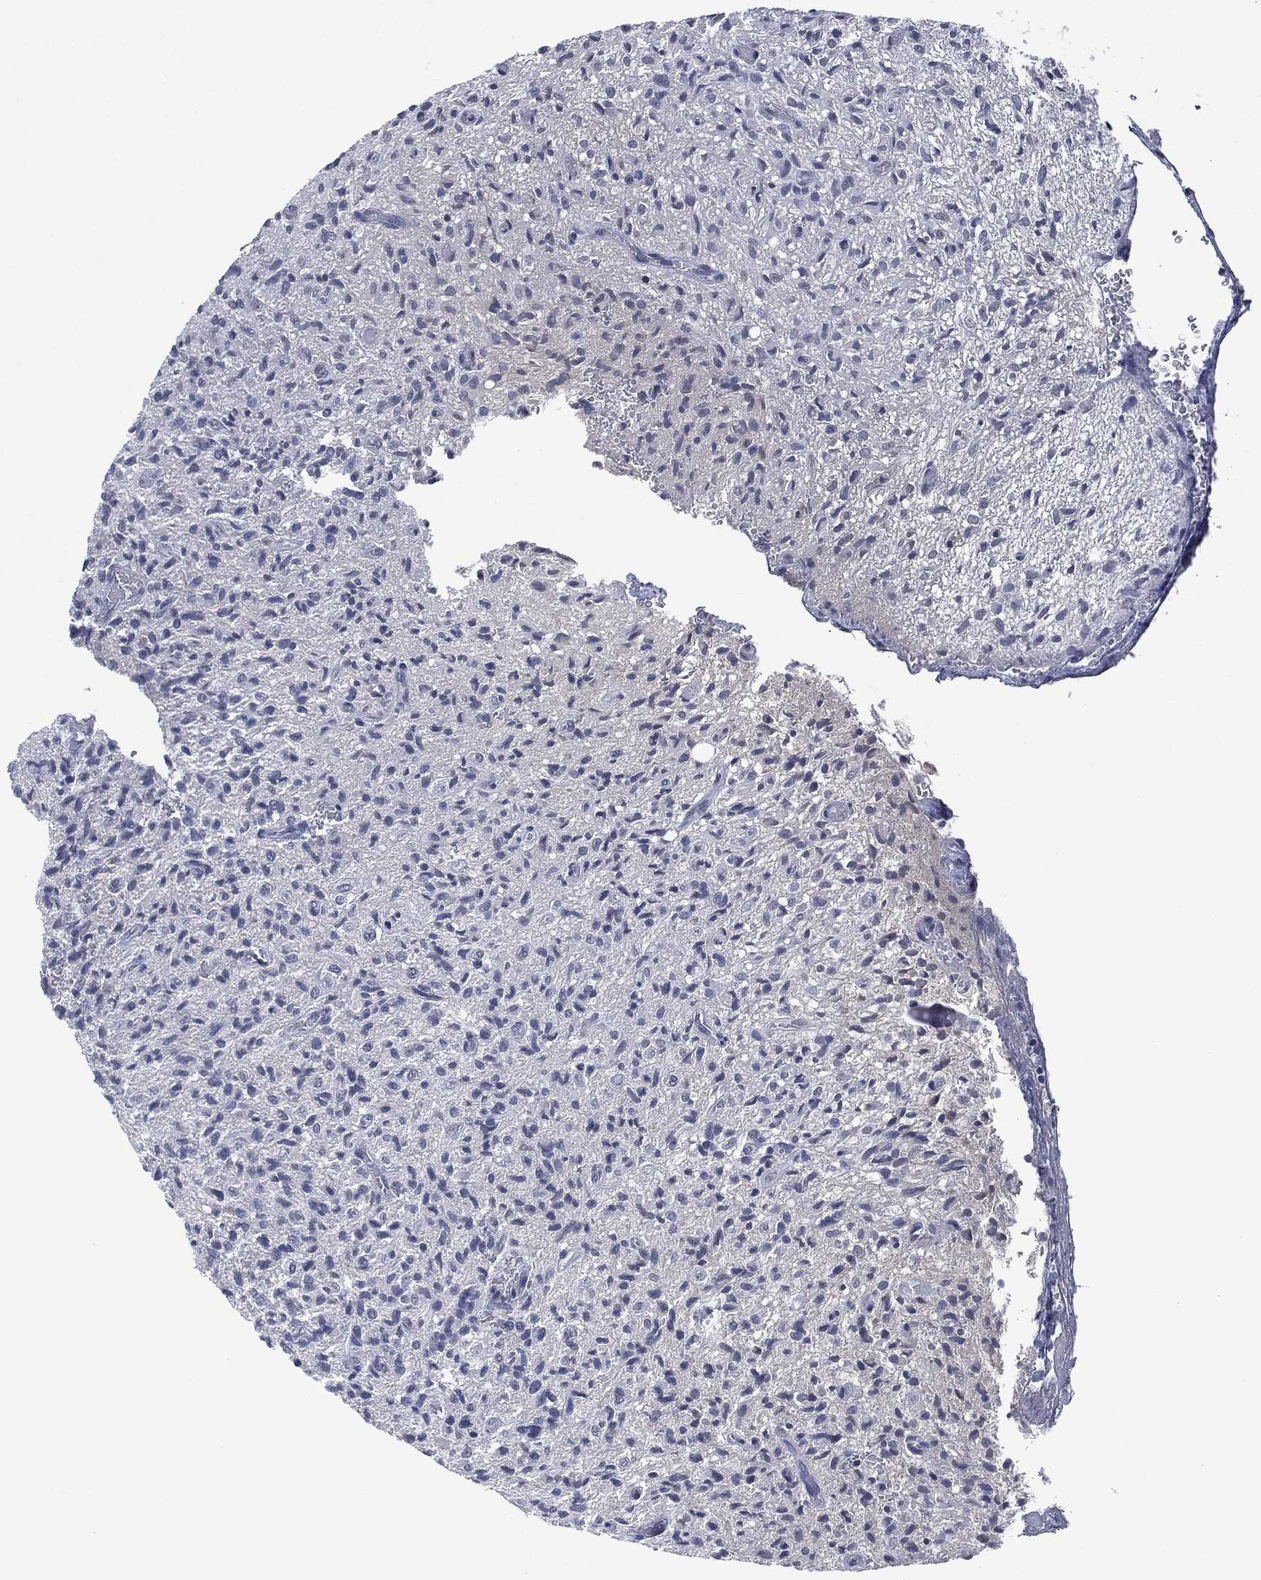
{"staining": {"intensity": "negative", "quantity": "none", "location": "none"}, "tissue": "glioma", "cell_type": "Tumor cells", "image_type": "cancer", "snomed": [{"axis": "morphology", "description": "Glioma, malignant, High grade"}, {"axis": "topography", "description": "Brain"}], "caption": "Histopathology image shows no significant protein staining in tumor cells of malignant high-grade glioma.", "gene": "SIGLEC7", "patient": {"sex": "male", "age": 64}}